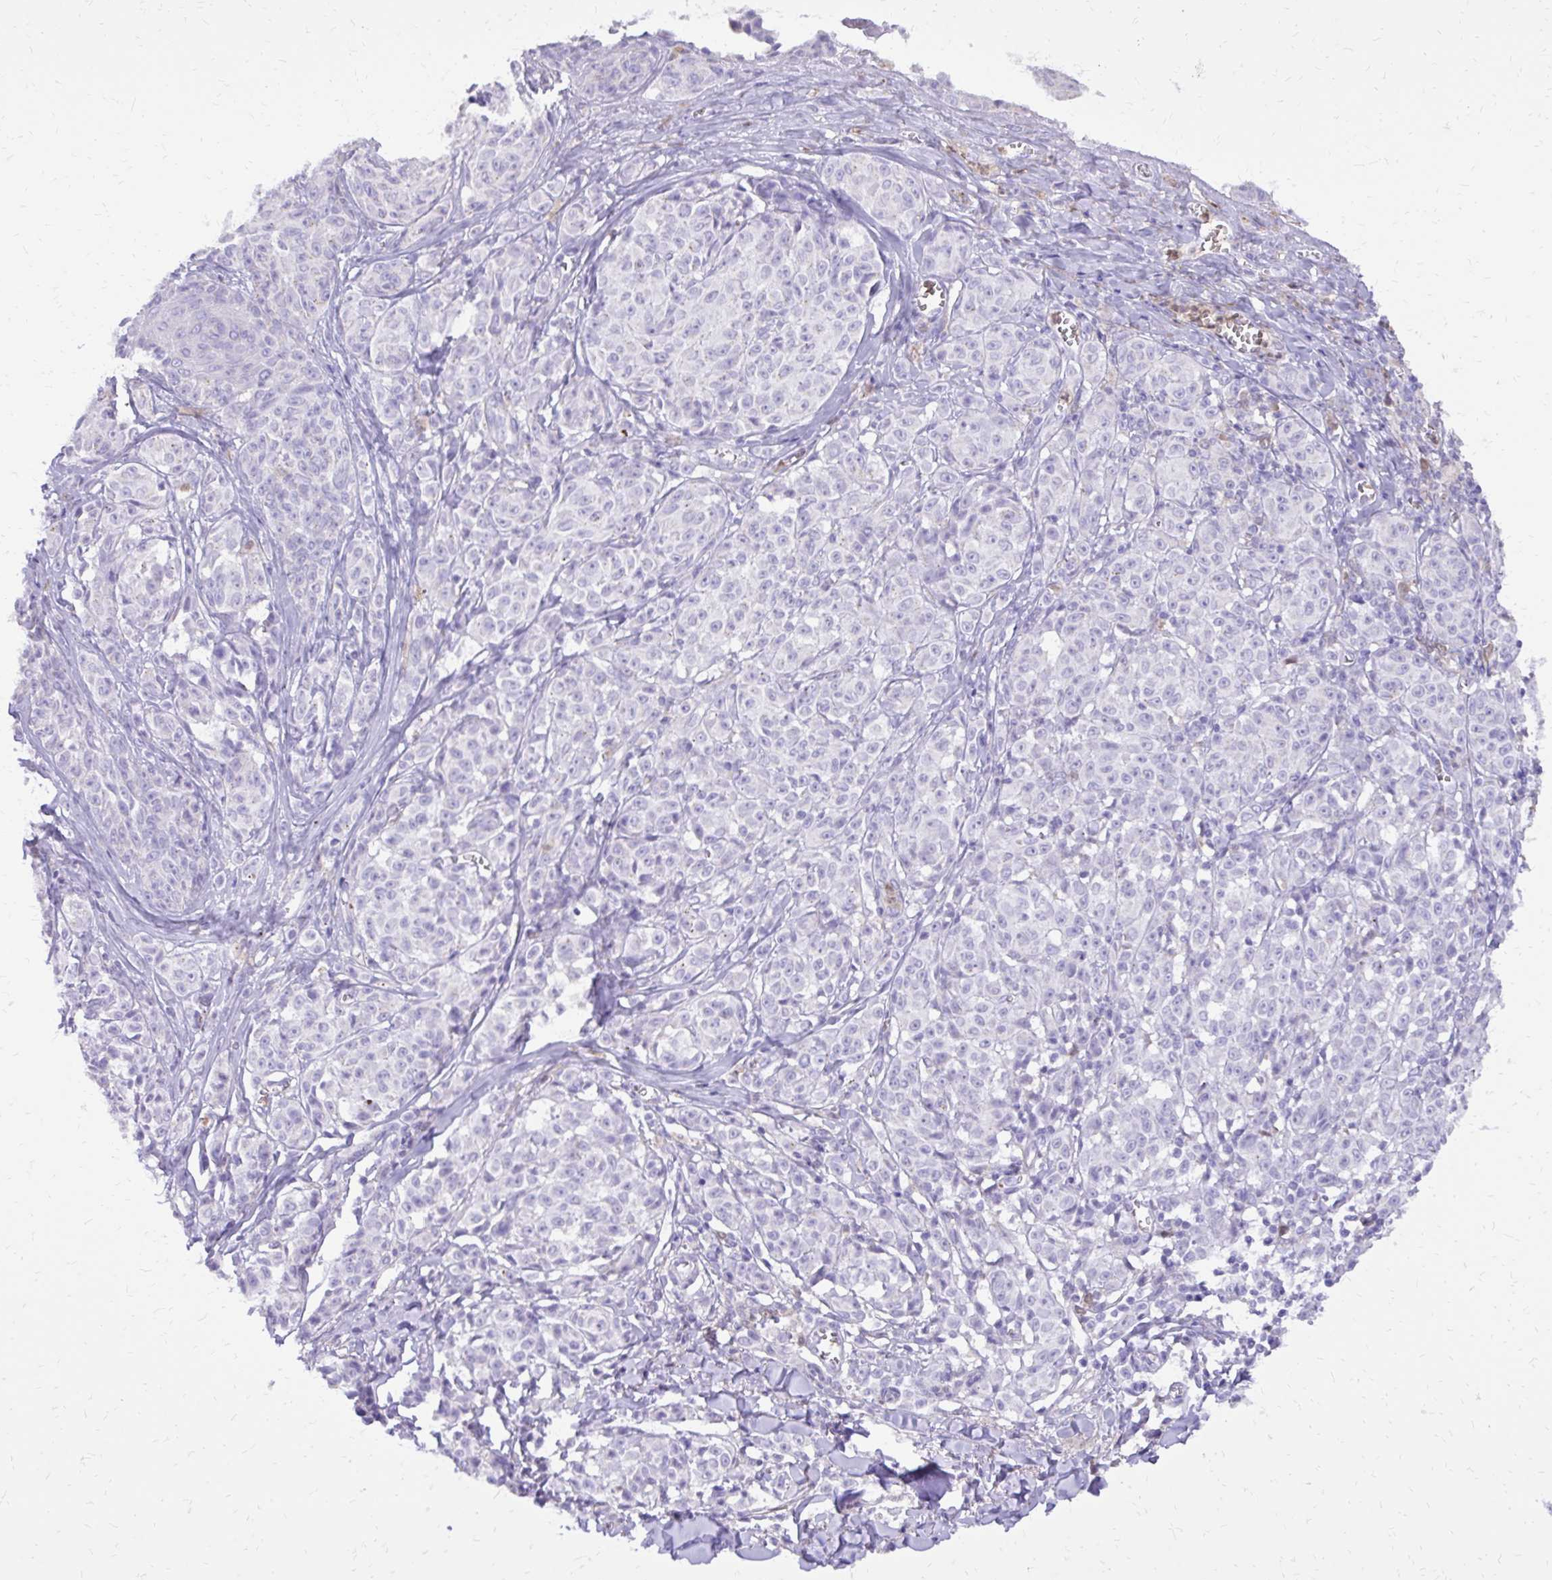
{"staining": {"intensity": "negative", "quantity": "none", "location": "none"}, "tissue": "melanoma", "cell_type": "Tumor cells", "image_type": "cancer", "snomed": [{"axis": "morphology", "description": "Malignant melanoma, NOS"}, {"axis": "topography", "description": "Skin"}], "caption": "Tumor cells are negative for protein expression in human melanoma.", "gene": "CAT", "patient": {"sex": "female", "age": 43}}